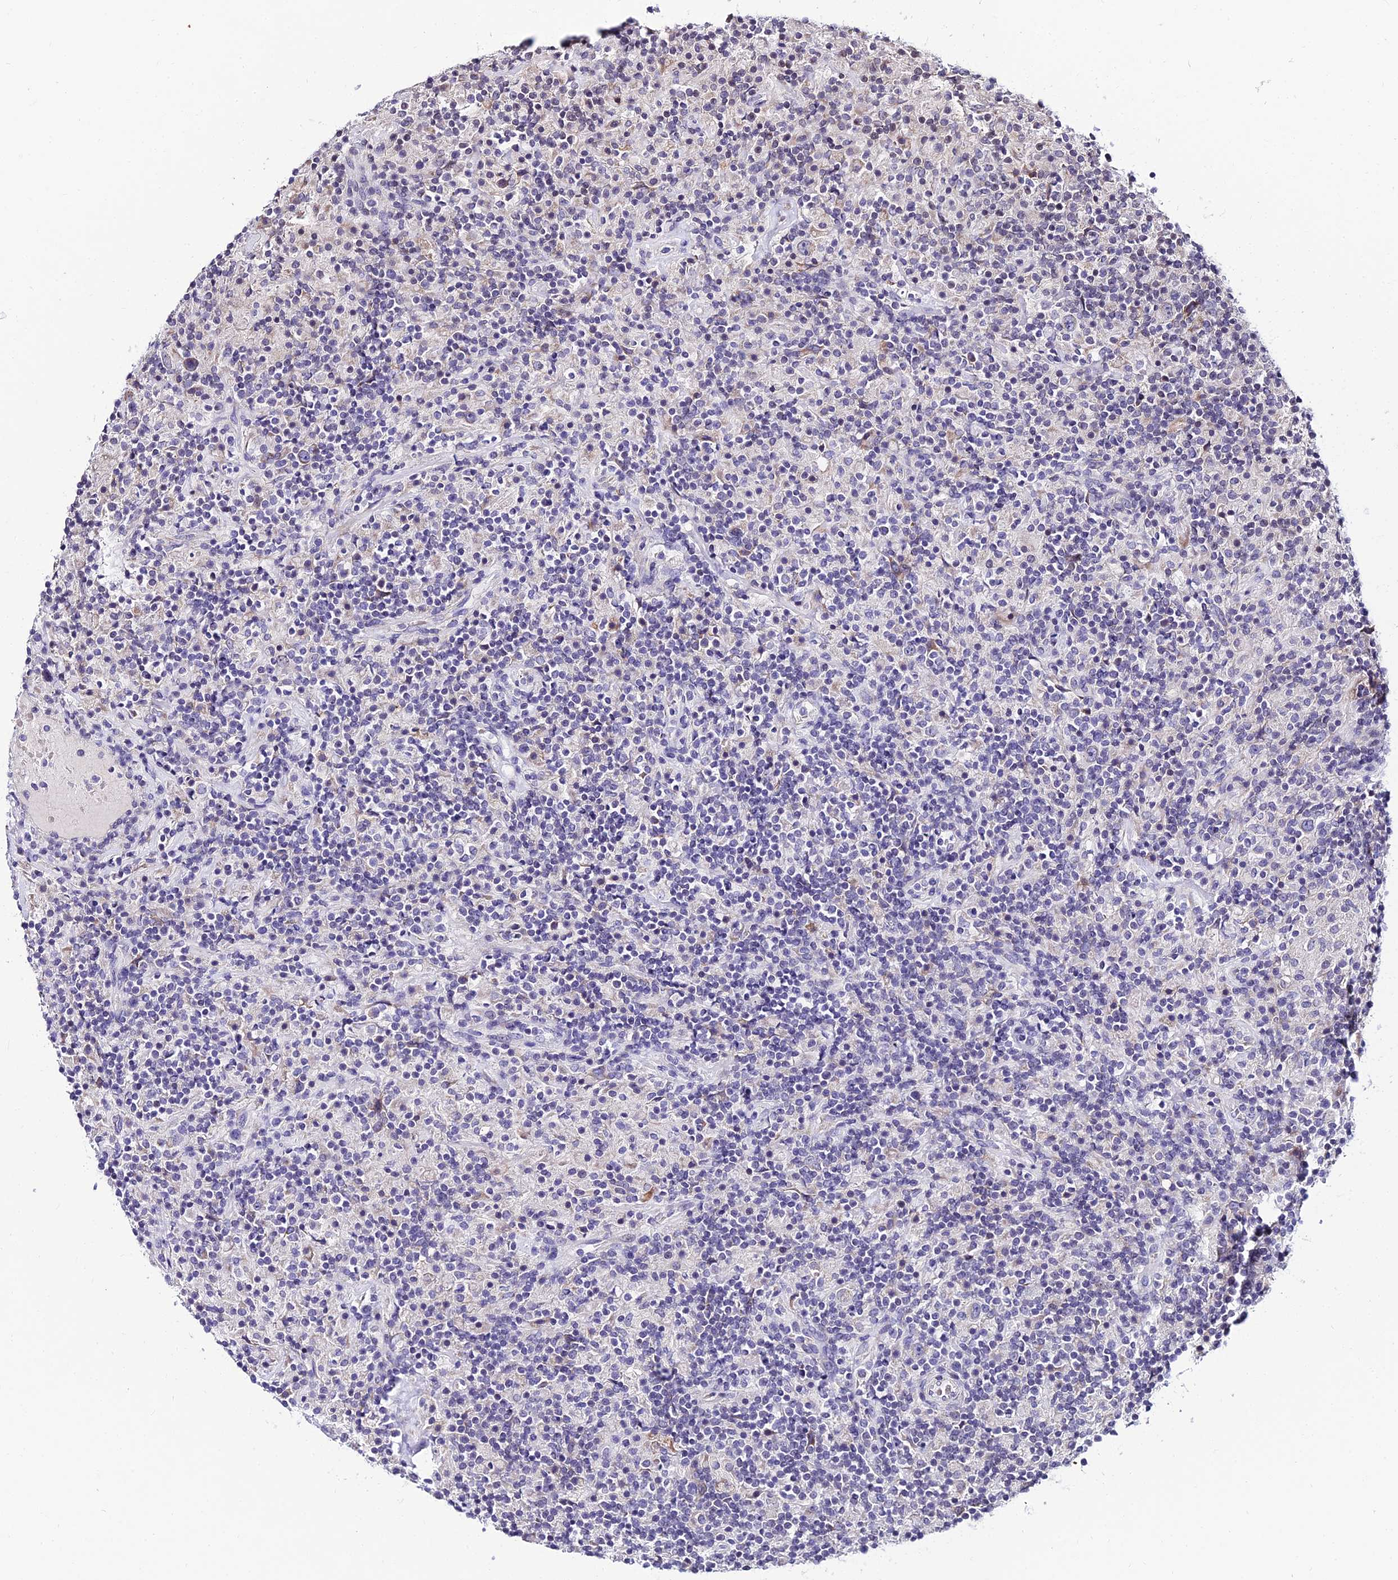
{"staining": {"intensity": "weak", "quantity": "<25%", "location": "cytoplasmic/membranous"}, "tissue": "lymphoma", "cell_type": "Tumor cells", "image_type": "cancer", "snomed": [{"axis": "morphology", "description": "Hodgkin's disease, NOS"}, {"axis": "topography", "description": "Lymph node"}], "caption": "Human Hodgkin's disease stained for a protein using IHC demonstrates no expression in tumor cells.", "gene": "CDNF", "patient": {"sex": "male", "age": 70}}